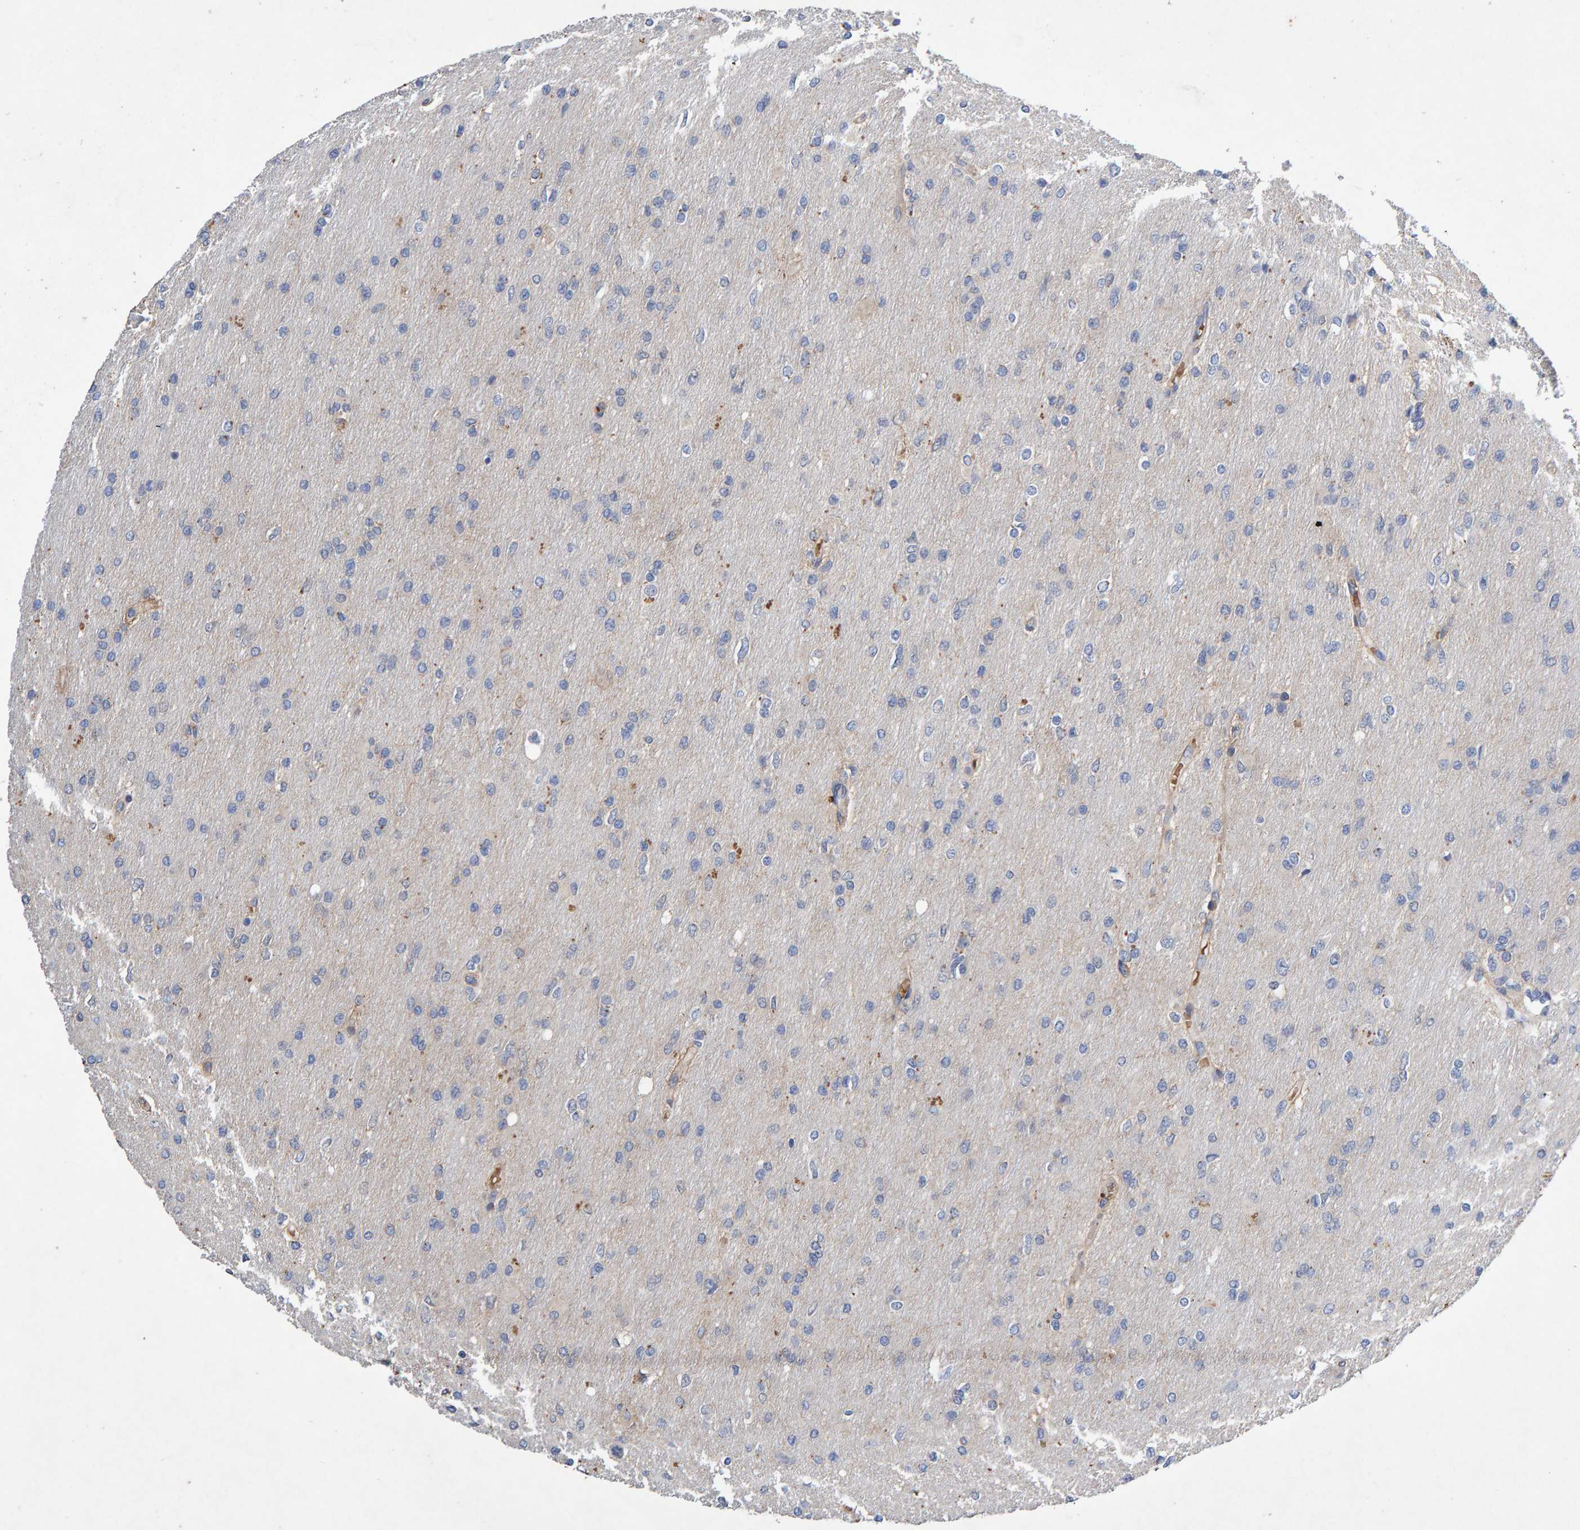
{"staining": {"intensity": "negative", "quantity": "none", "location": "none"}, "tissue": "glioma", "cell_type": "Tumor cells", "image_type": "cancer", "snomed": [{"axis": "morphology", "description": "Glioma, malignant, High grade"}, {"axis": "topography", "description": "Cerebral cortex"}], "caption": "High power microscopy histopathology image of an immunohistochemistry photomicrograph of malignant glioma (high-grade), revealing no significant positivity in tumor cells. The staining was performed using DAB (3,3'-diaminobenzidine) to visualize the protein expression in brown, while the nuclei were stained in blue with hematoxylin (Magnification: 20x).", "gene": "EFR3A", "patient": {"sex": "female", "age": 36}}